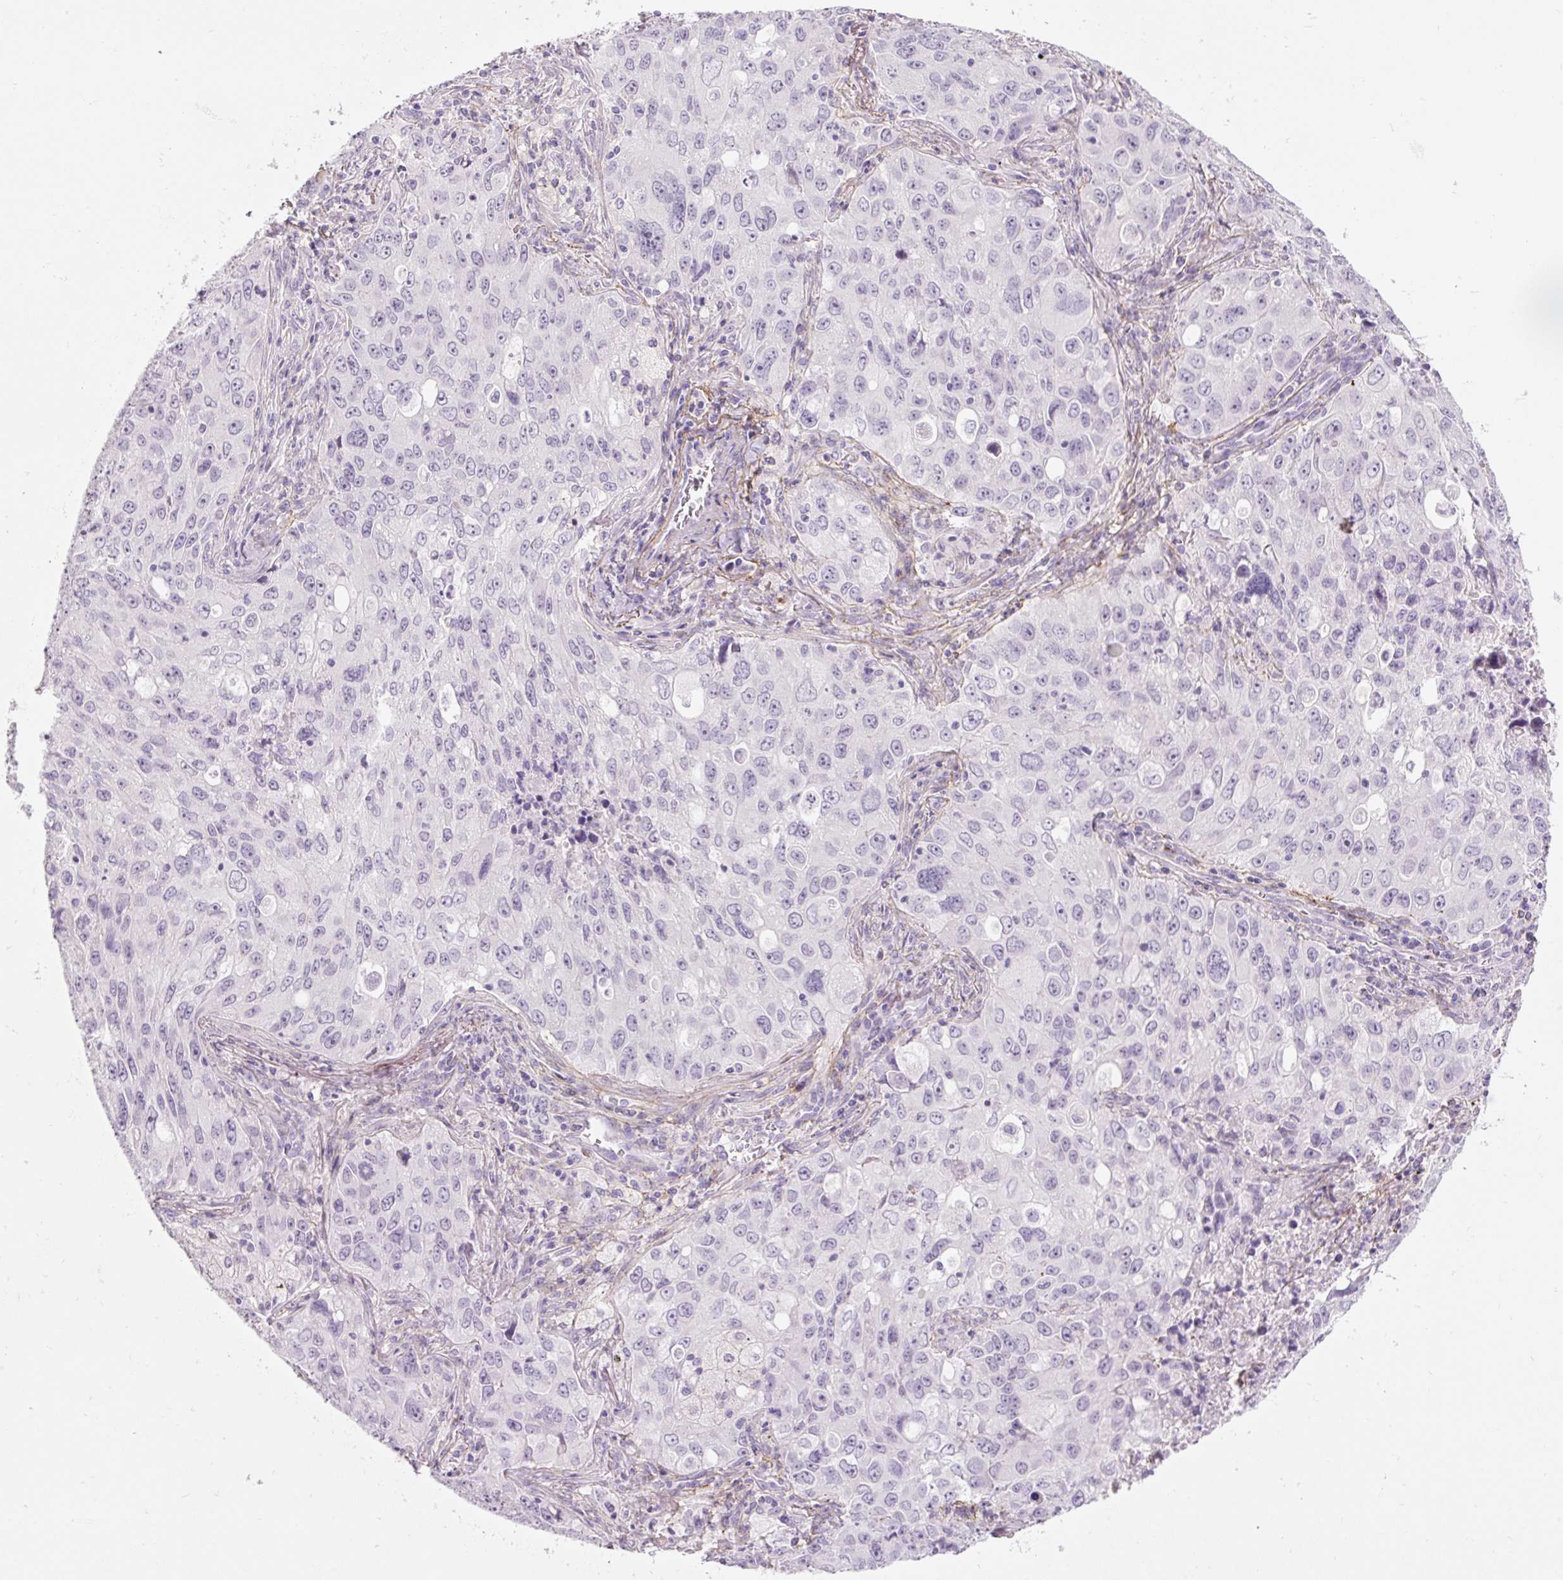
{"staining": {"intensity": "negative", "quantity": "none", "location": "none"}, "tissue": "lung cancer", "cell_type": "Tumor cells", "image_type": "cancer", "snomed": [{"axis": "morphology", "description": "Adenocarcinoma, NOS"}, {"axis": "morphology", "description": "Adenocarcinoma, metastatic, NOS"}, {"axis": "topography", "description": "Lymph node"}, {"axis": "topography", "description": "Lung"}], "caption": "This is an immunohistochemistry micrograph of human lung cancer (metastatic adenocarcinoma). There is no staining in tumor cells.", "gene": "FBN1", "patient": {"sex": "female", "age": 42}}